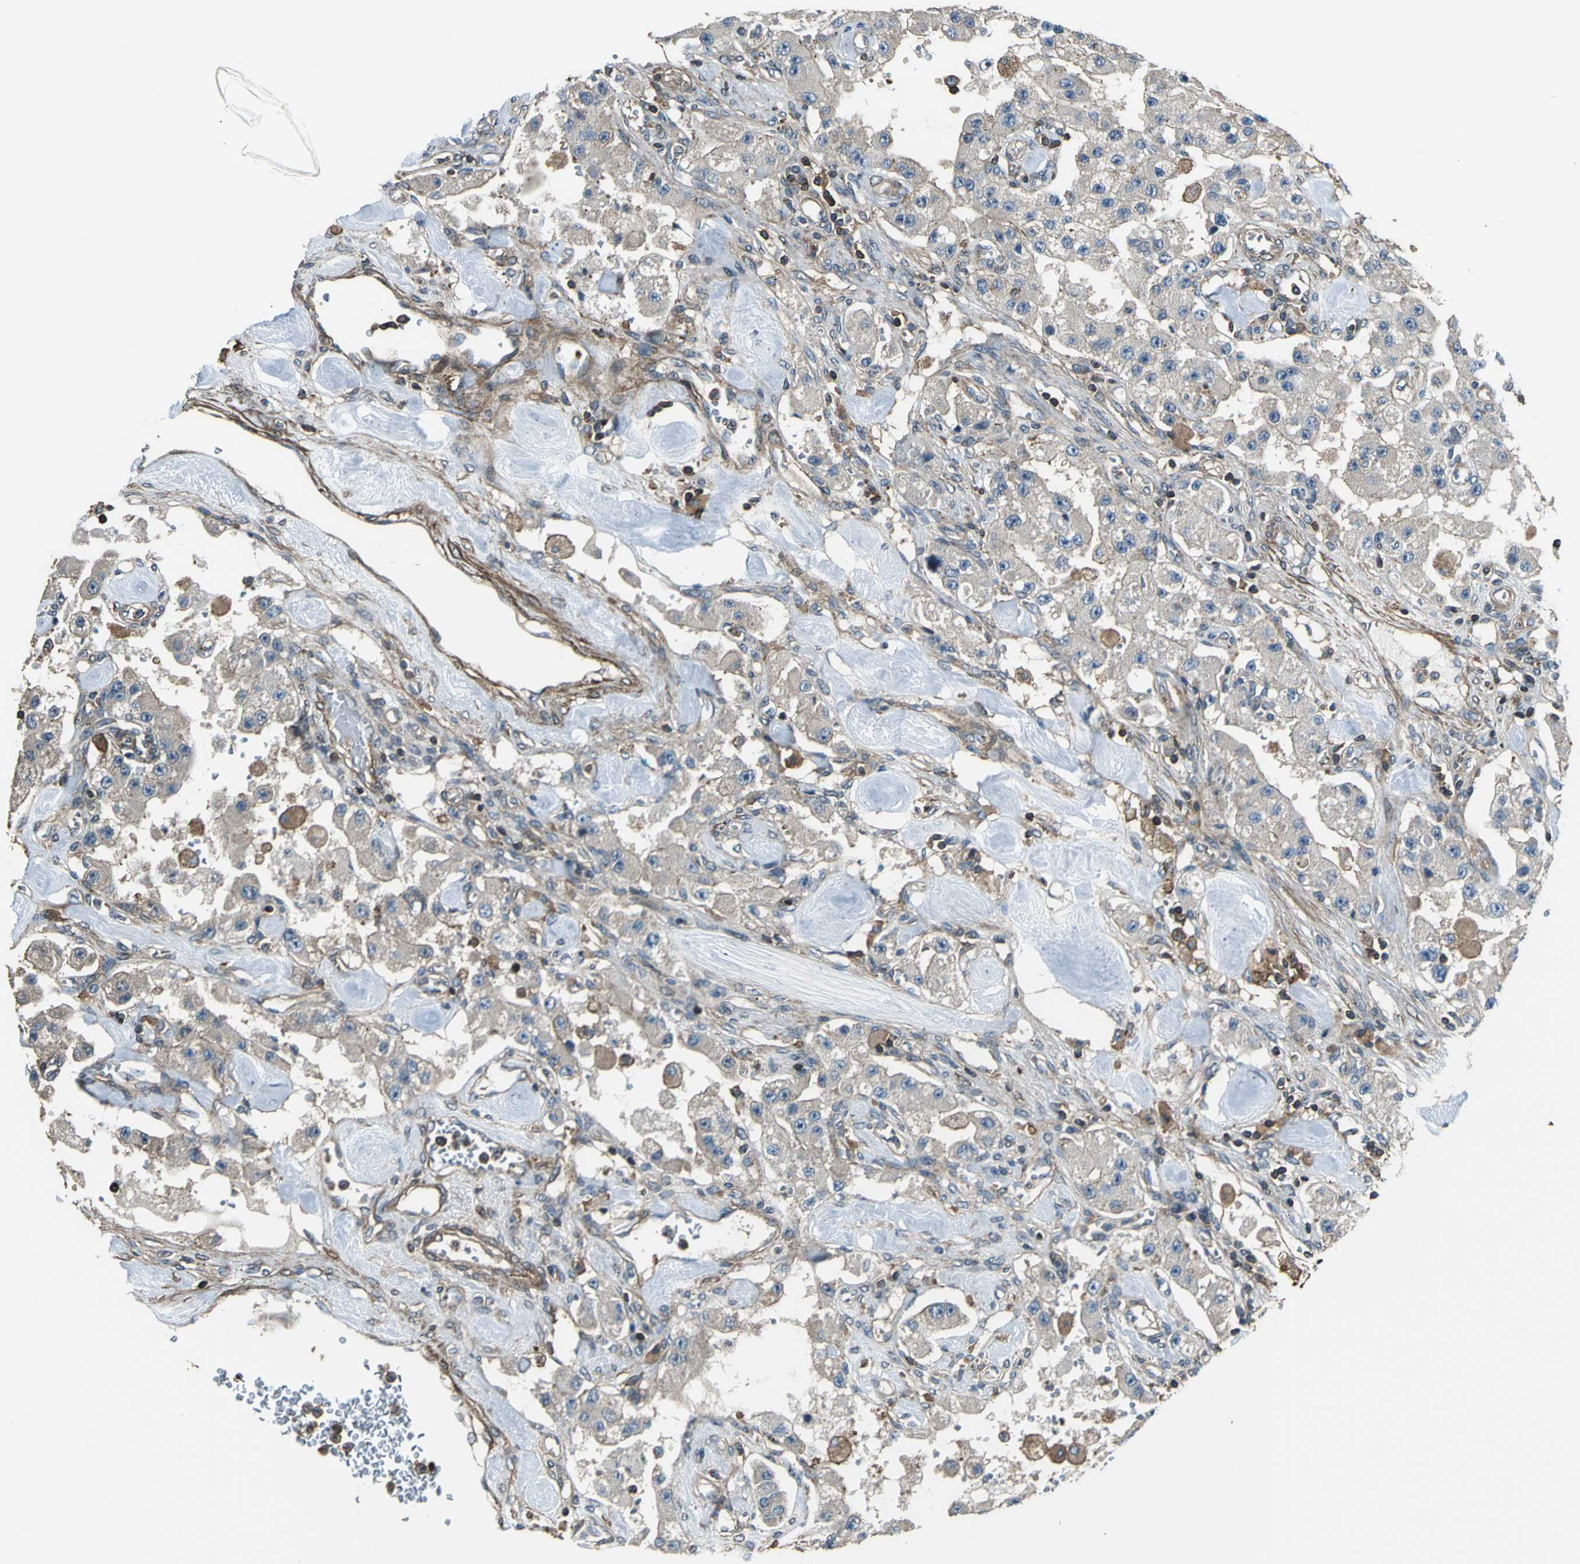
{"staining": {"intensity": "weak", "quantity": "25%-75%", "location": "cytoplasmic/membranous"}, "tissue": "carcinoid", "cell_type": "Tumor cells", "image_type": "cancer", "snomed": [{"axis": "morphology", "description": "Carcinoid, malignant, NOS"}, {"axis": "topography", "description": "Pancreas"}], "caption": "This photomicrograph demonstrates immunohistochemistry staining of carcinoid, with low weak cytoplasmic/membranous expression in about 25%-75% of tumor cells.", "gene": "PARVA", "patient": {"sex": "male", "age": 41}}